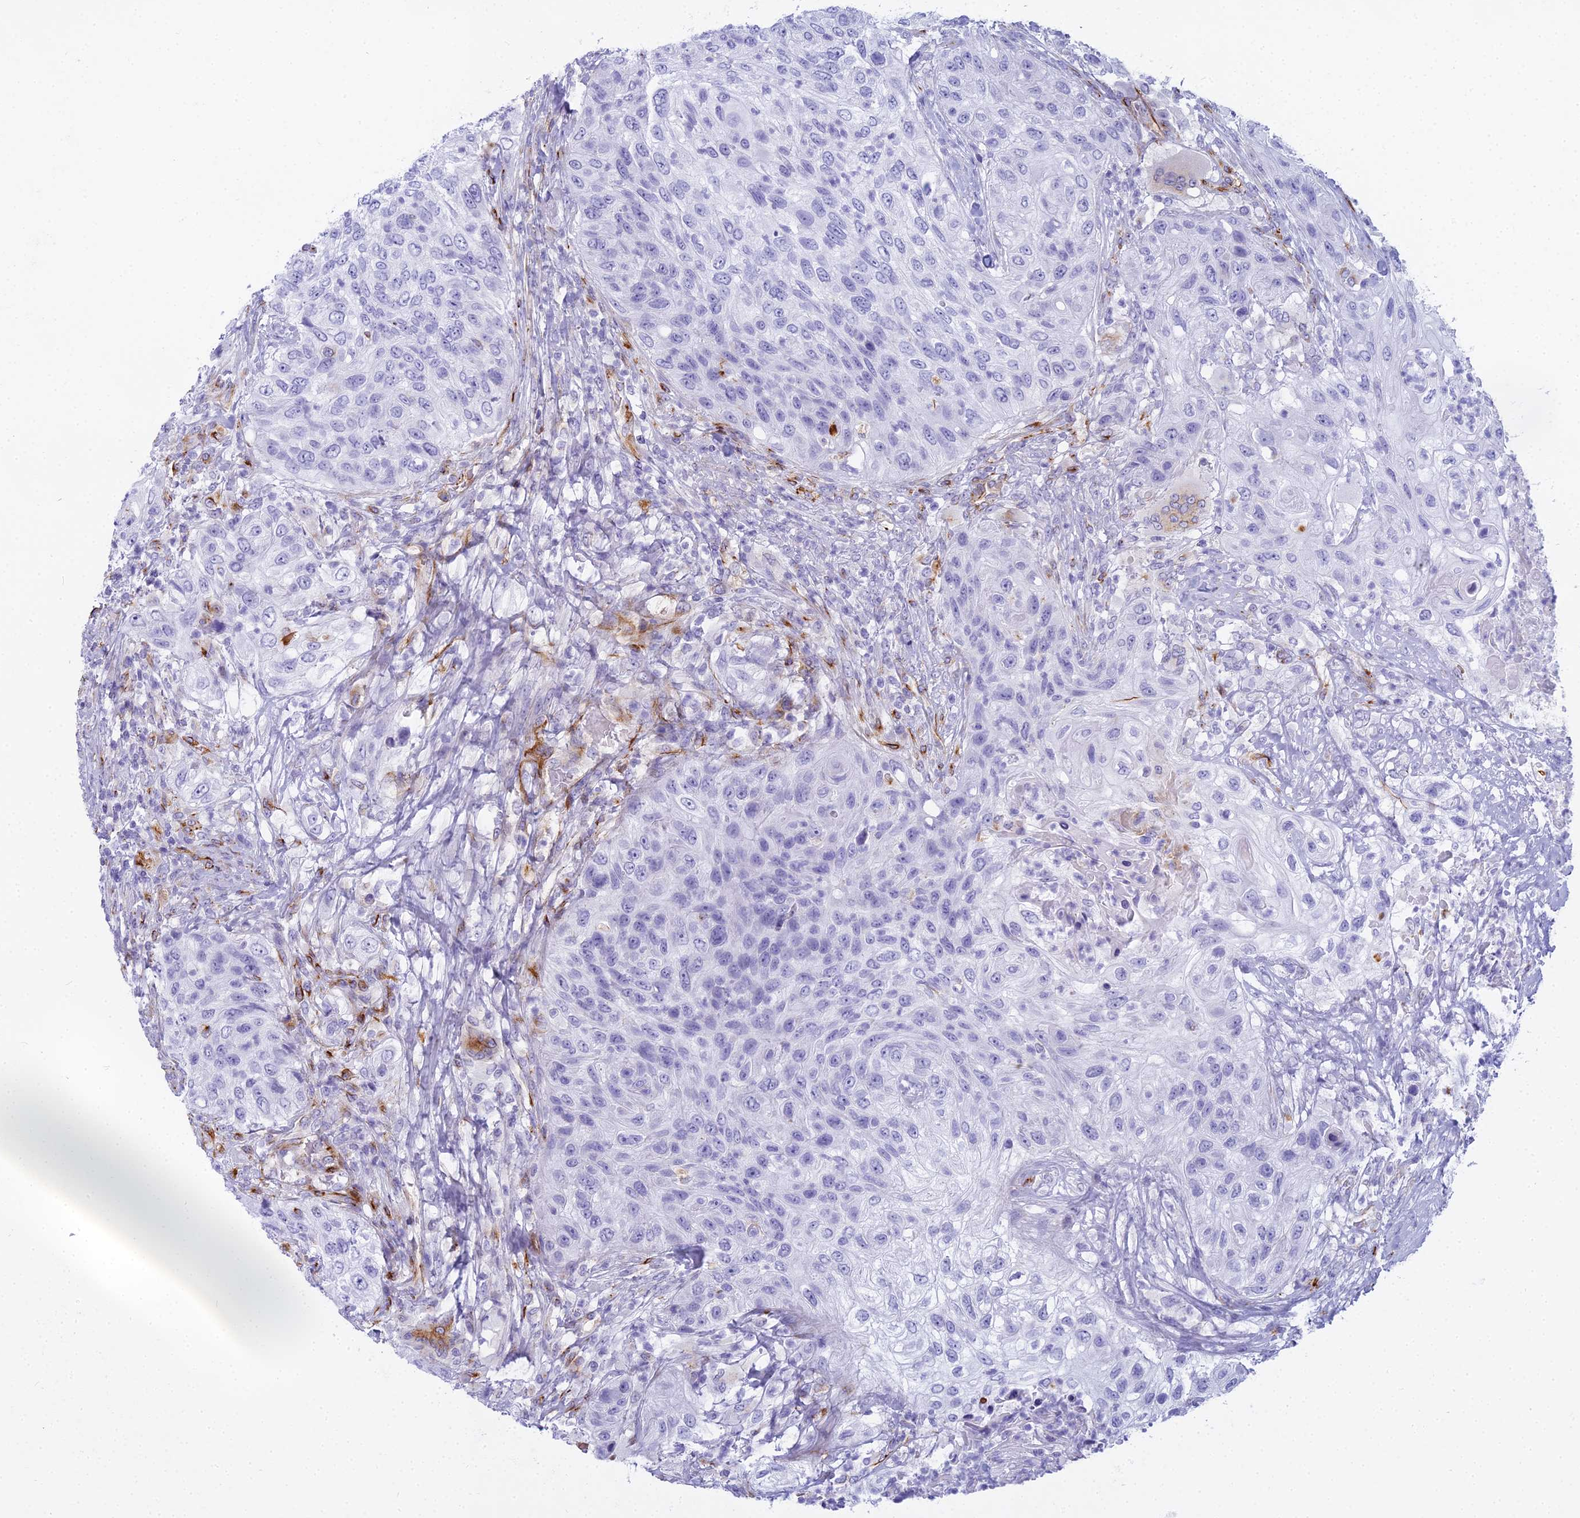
{"staining": {"intensity": "negative", "quantity": "none", "location": "none"}, "tissue": "urothelial cancer", "cell_type": "Tumor cells", "image_type": "cancer", "snomed": [{"axis": "morphology", "description": "Urothelial carcinoma, High grade"}, {"axis": "topography", "description": "Urinary bladder"}], "caption": "Immunohistochemical staining of urothelial cancer exhibits no significant positivity in tumor cells.", "gene": "EVI2A", "patient": {"sex": "female", "age": 60}}